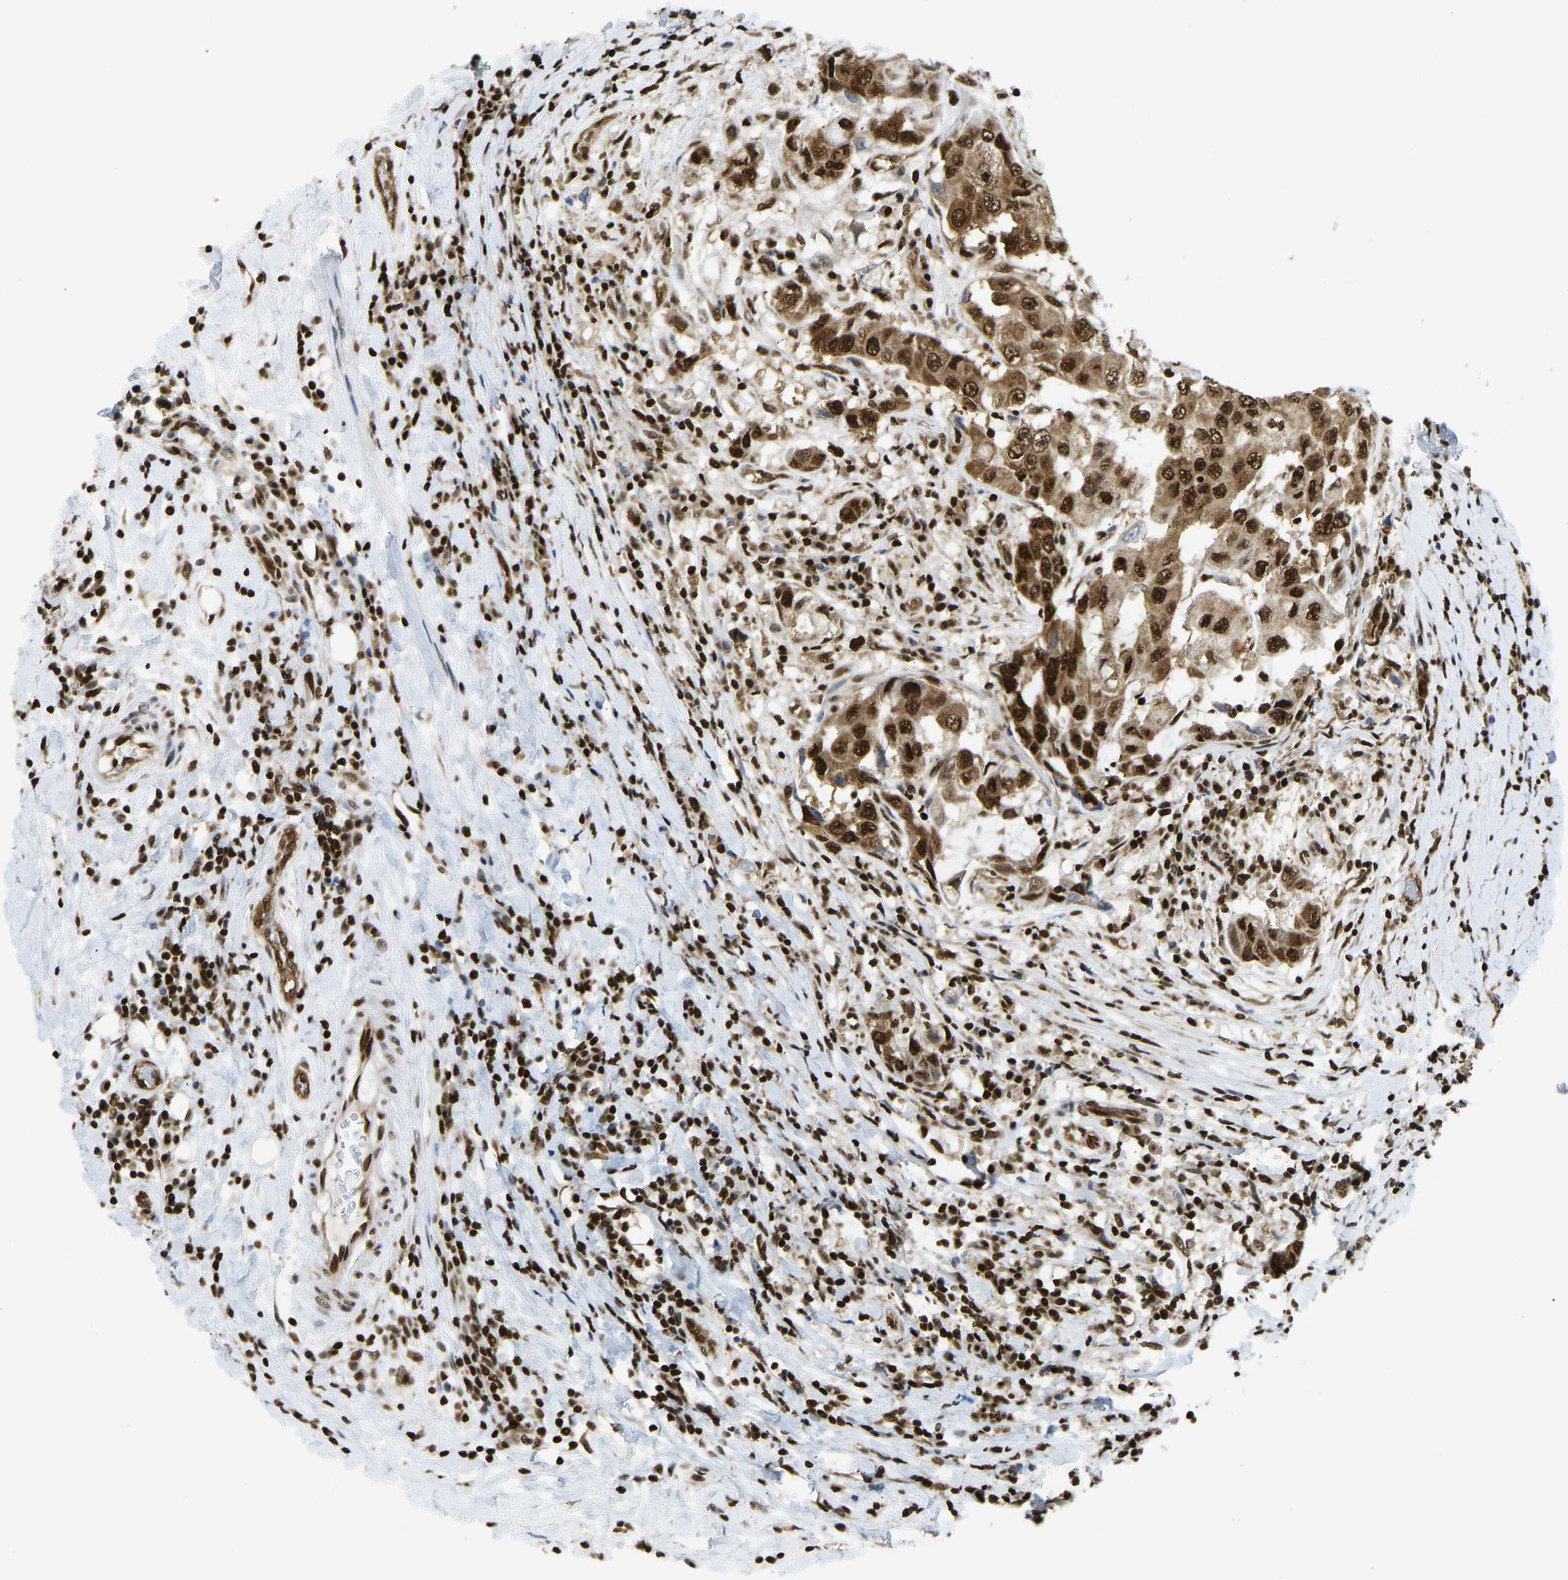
{"staining": {"intensity": "strong", "quantity": ">75%", "location": "cytoplasmic/membranous,nuclear"}, "tissue": "breast cancer", "cell_type": "Tumor cells", "image_type": "cancer", "snomed": [{"axis": "morphology", "description": "Duct carcinoma"}, {"axis": "topography", "description": "Breast"}], "caption": "Strong cytoplasmic/membranous and nuclear positivity for a protein is present in about >75% of tumor cells of invasive ductal carcinoma (breast) using IHC.", "gene": "ZSCAN20", "patient": {"sex": "female", "age": 27}}